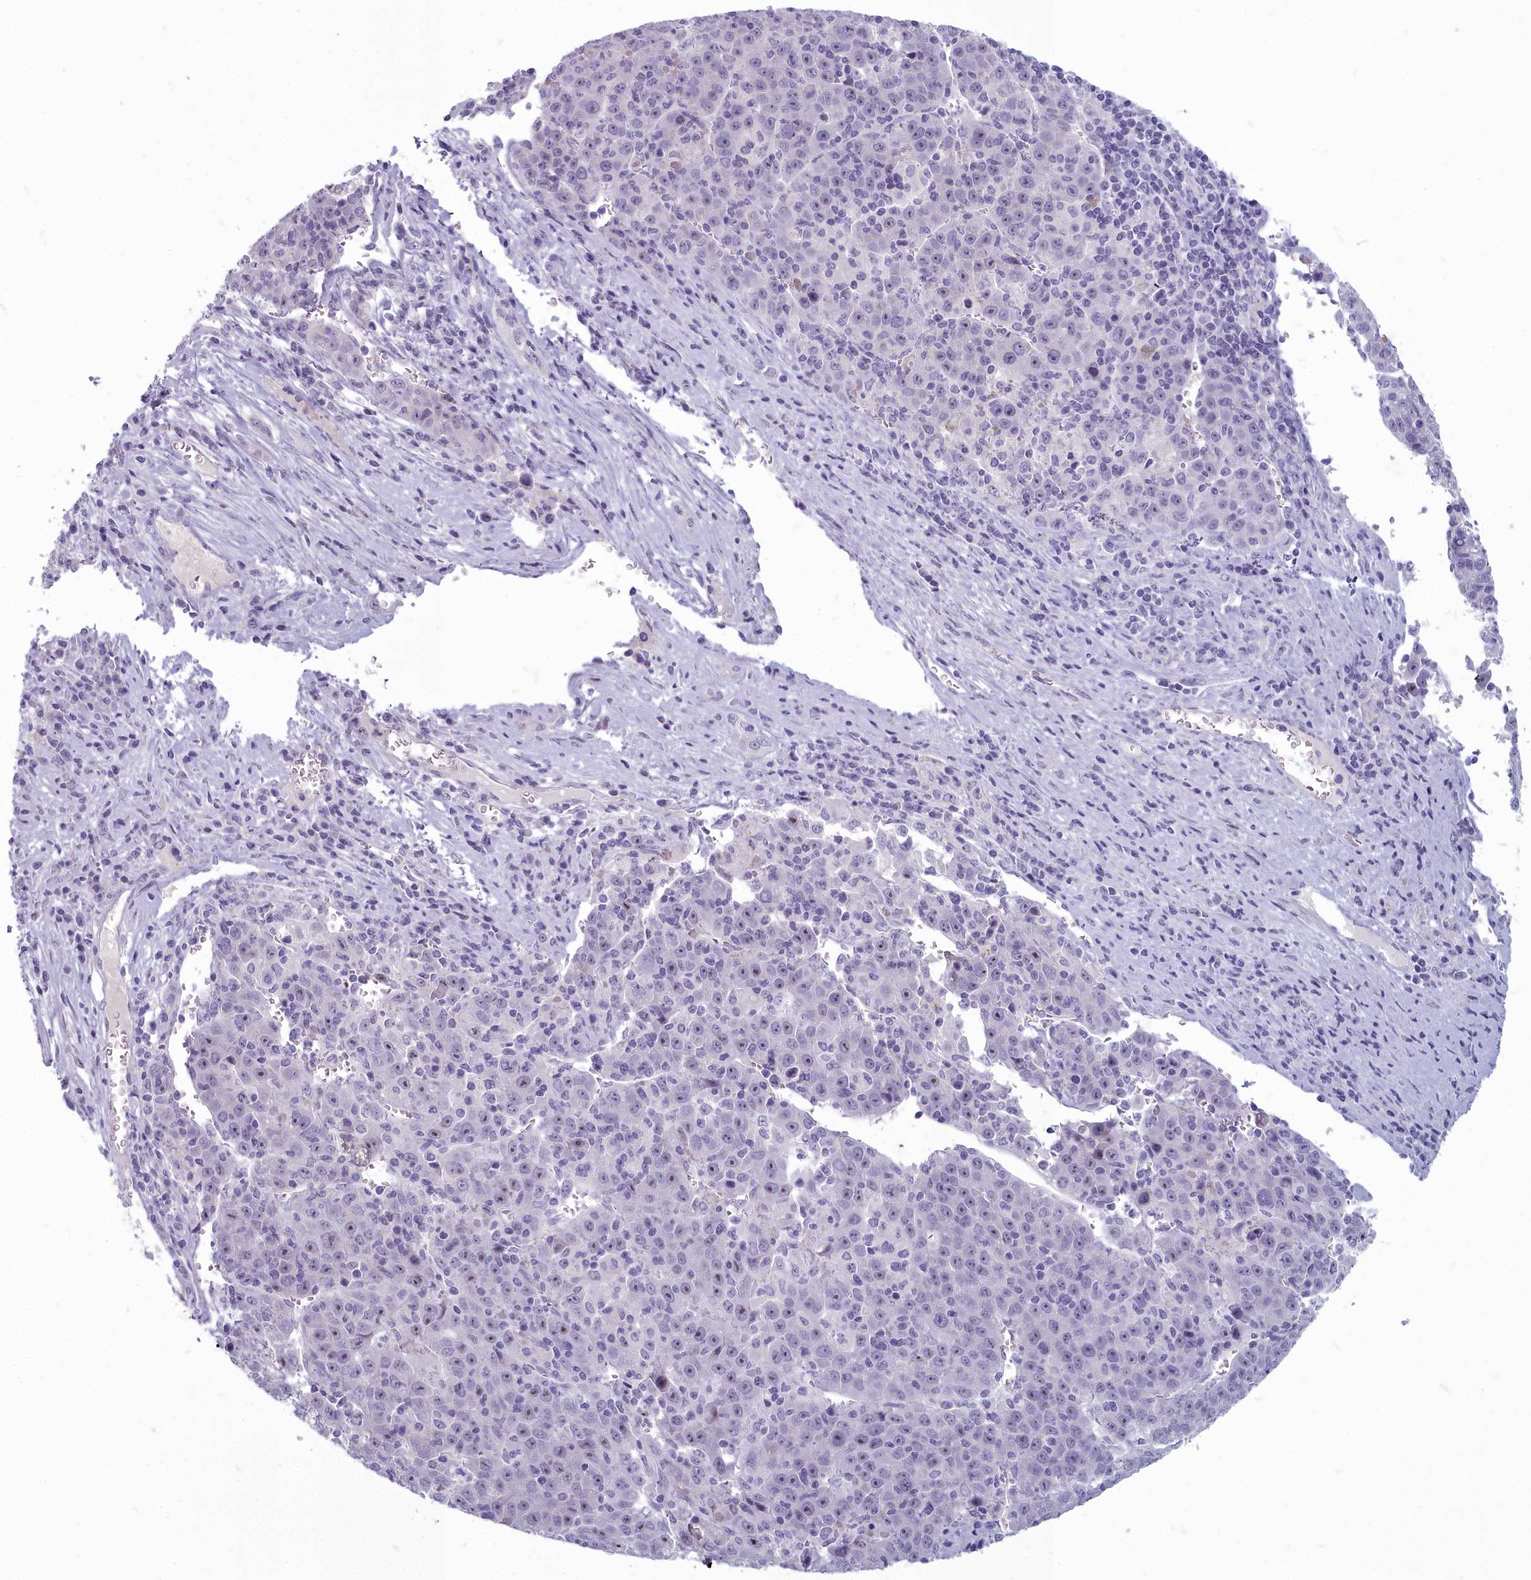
{"staining": {"intensity": "negative", "quantity": "none", "location": "none"}, "tissue": "liver cancer", "cell_type": "Tumor cells", "image_type": "cancer", "snomed": [{"axis": "morphology", "description": "Carcinoma, Hepatocellular, NOS"}, {"axis": "topography", "description": "Liver"}], "caption": "Liver hepatocellular carcinoma was stained to show a protein in brown. There is no significant positivity in tumor cells. (DAB (3,3'-diaminobenzidine) immunohistochemistry visualized using brightfield microscopy, high magnification).", "gene": "INSYN2A", "patient": {"sex": "female", "age": 53}}